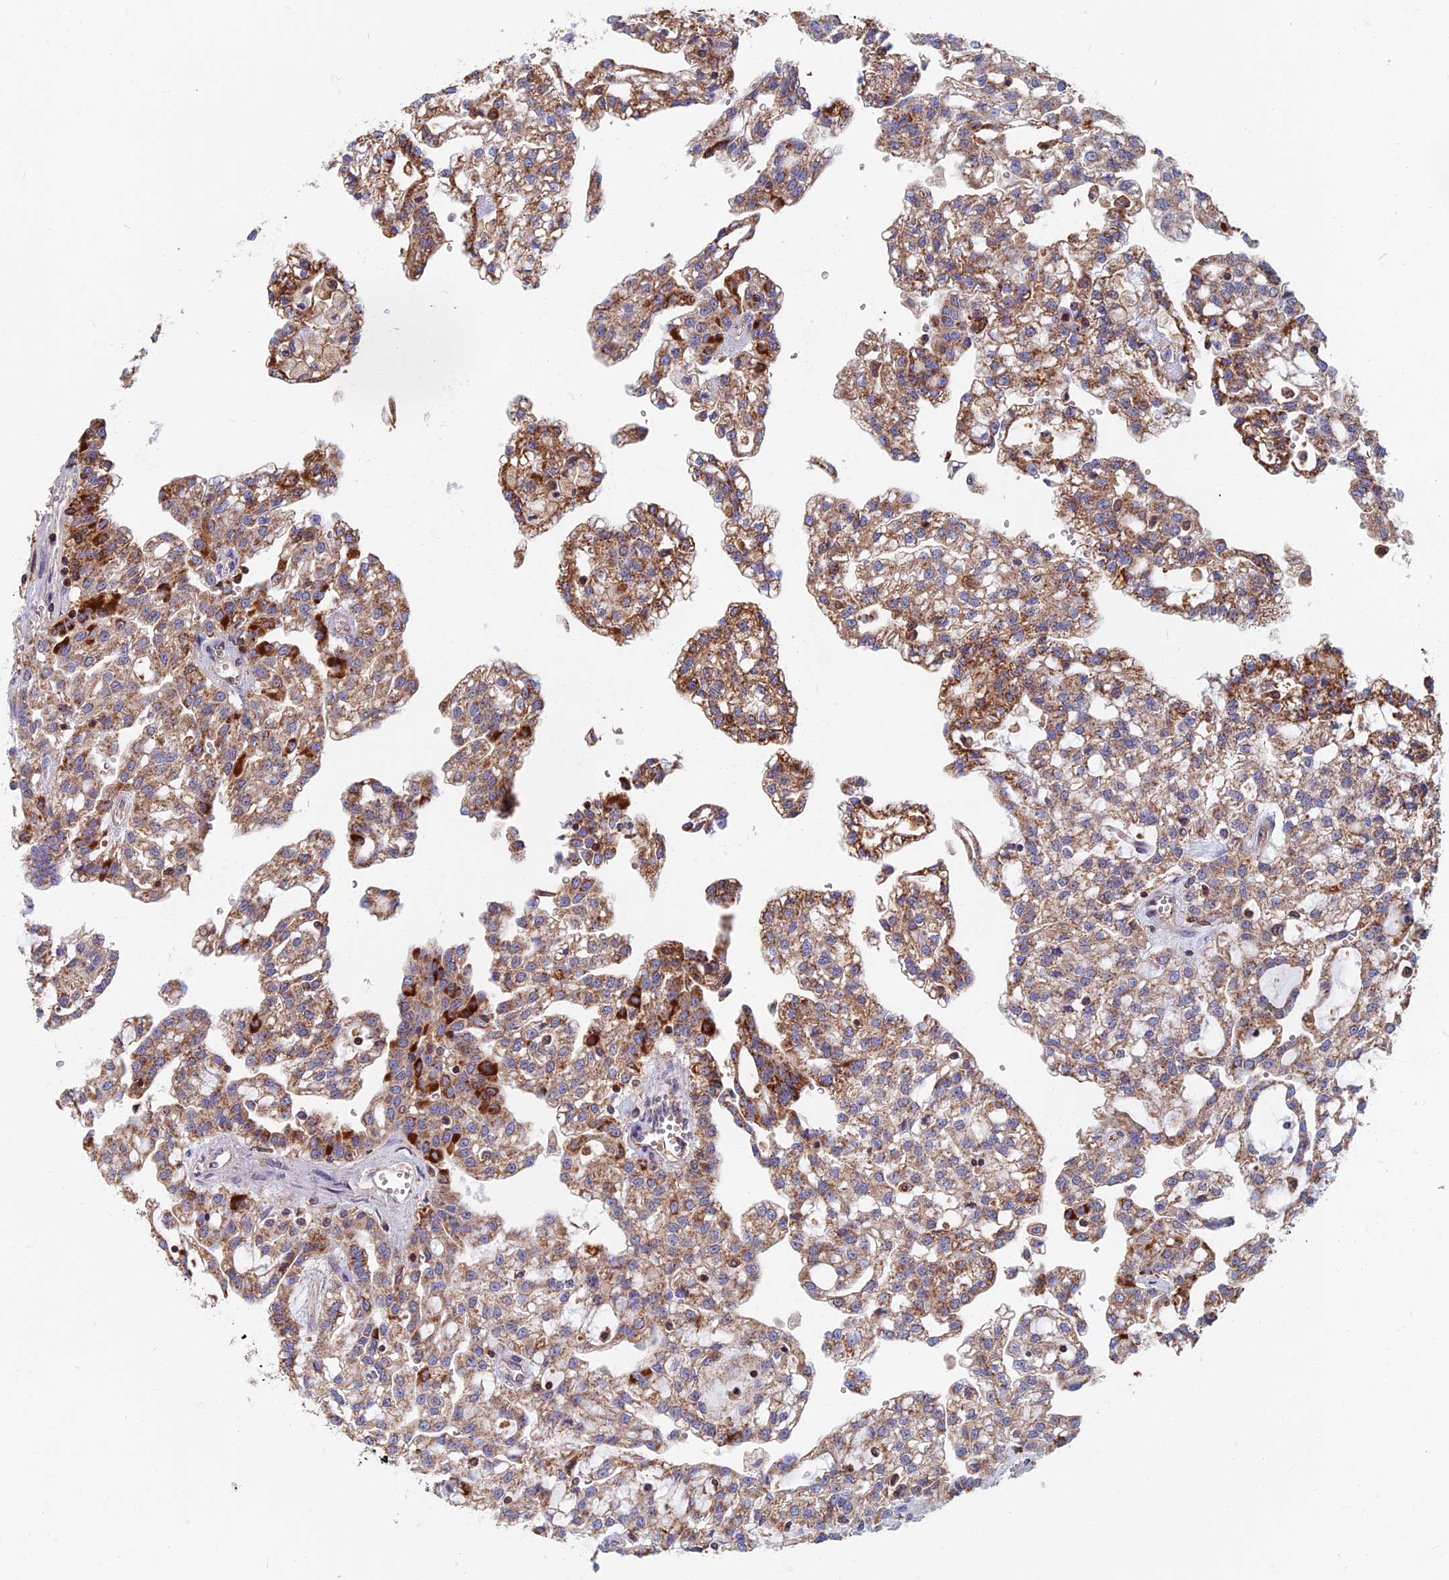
{"staining": {"intensity": "moderate", "quantity": "25%-75%", "location": "cytoplasmic/membranous"}, "tissue": "renal cancer", "cell_type": "Tumor cells", "image_type": "cancer", "snomed": [{"axis": "morphology", "description": "Adenocarcinoma, NOS"}, {"axis": "topography", "description": "Kidney"}], "caption": "DAB immunohistochemical staining of renal adenocarcinoma displays moderate cytoplasmic/membranous protein expression in about 25%-75% of tumor cells. The protein is stained brown, and the nuclei are stained in blue (DAB (3,3'-diaminobenzidine) IHC with brightfield microscopy, high magnification).", "gene": "HSD17B8", "patient": {"sex": "male", "age": 63}}